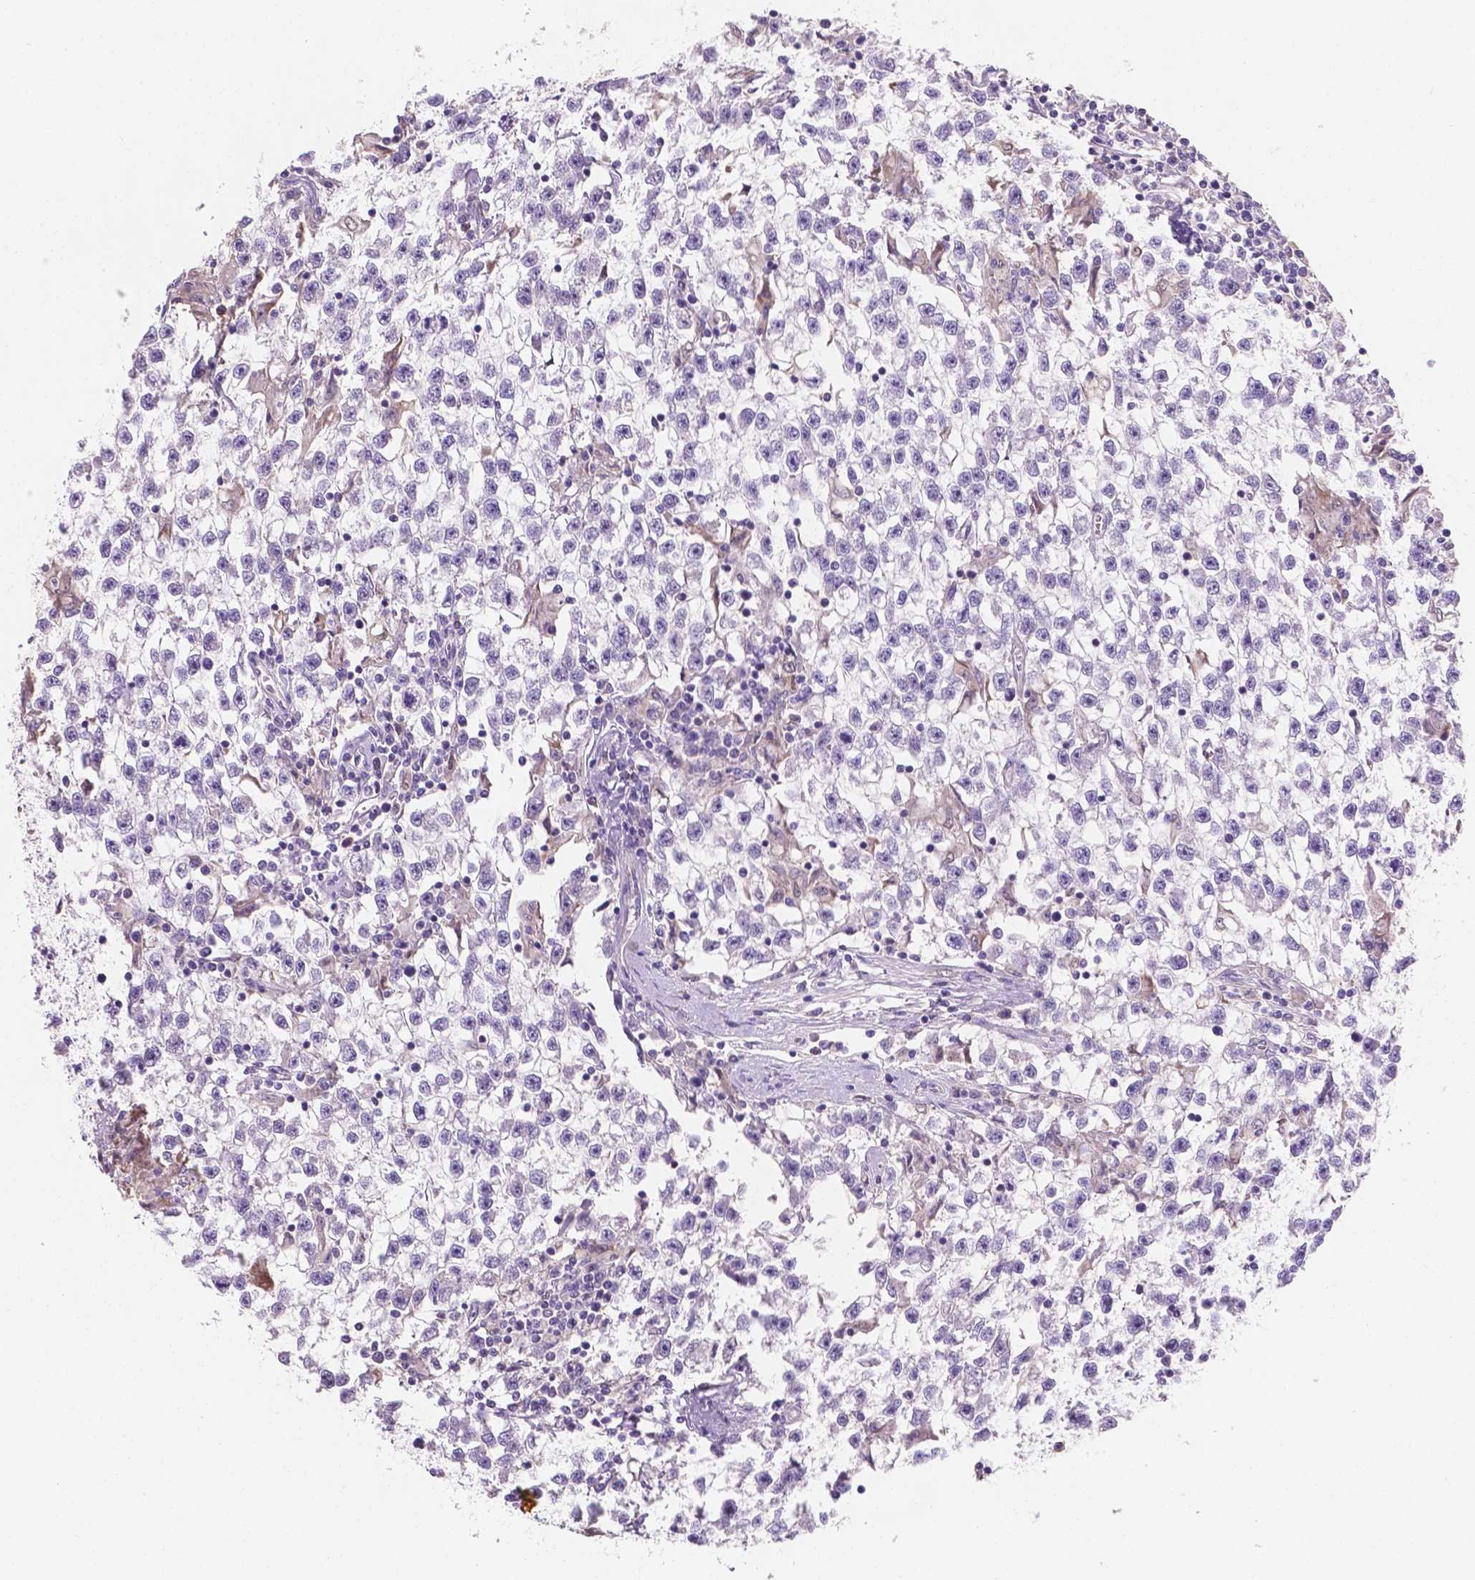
{"staining": {"intensity": "negative", "quantity": "none", "location": "none"}, "tissue": "testis cancer", "cell_type": "Tumor cells", "image_type": "cancer", "snomed": [{"axis": "morphology", "description": "Seminoma, NOS"}, {"axis": "topography", "description": "Testis"}], "caption": "Protein analysis of testis cancer shows no significant staining in tumor cells. The staining is performed using DAB (3,3'-diaminobenzidine) brown chromogen with nuclei counter-stained in using hematoxylin.", "gene": "IREB2", "patient": {"sex": "male", "age": 31}}